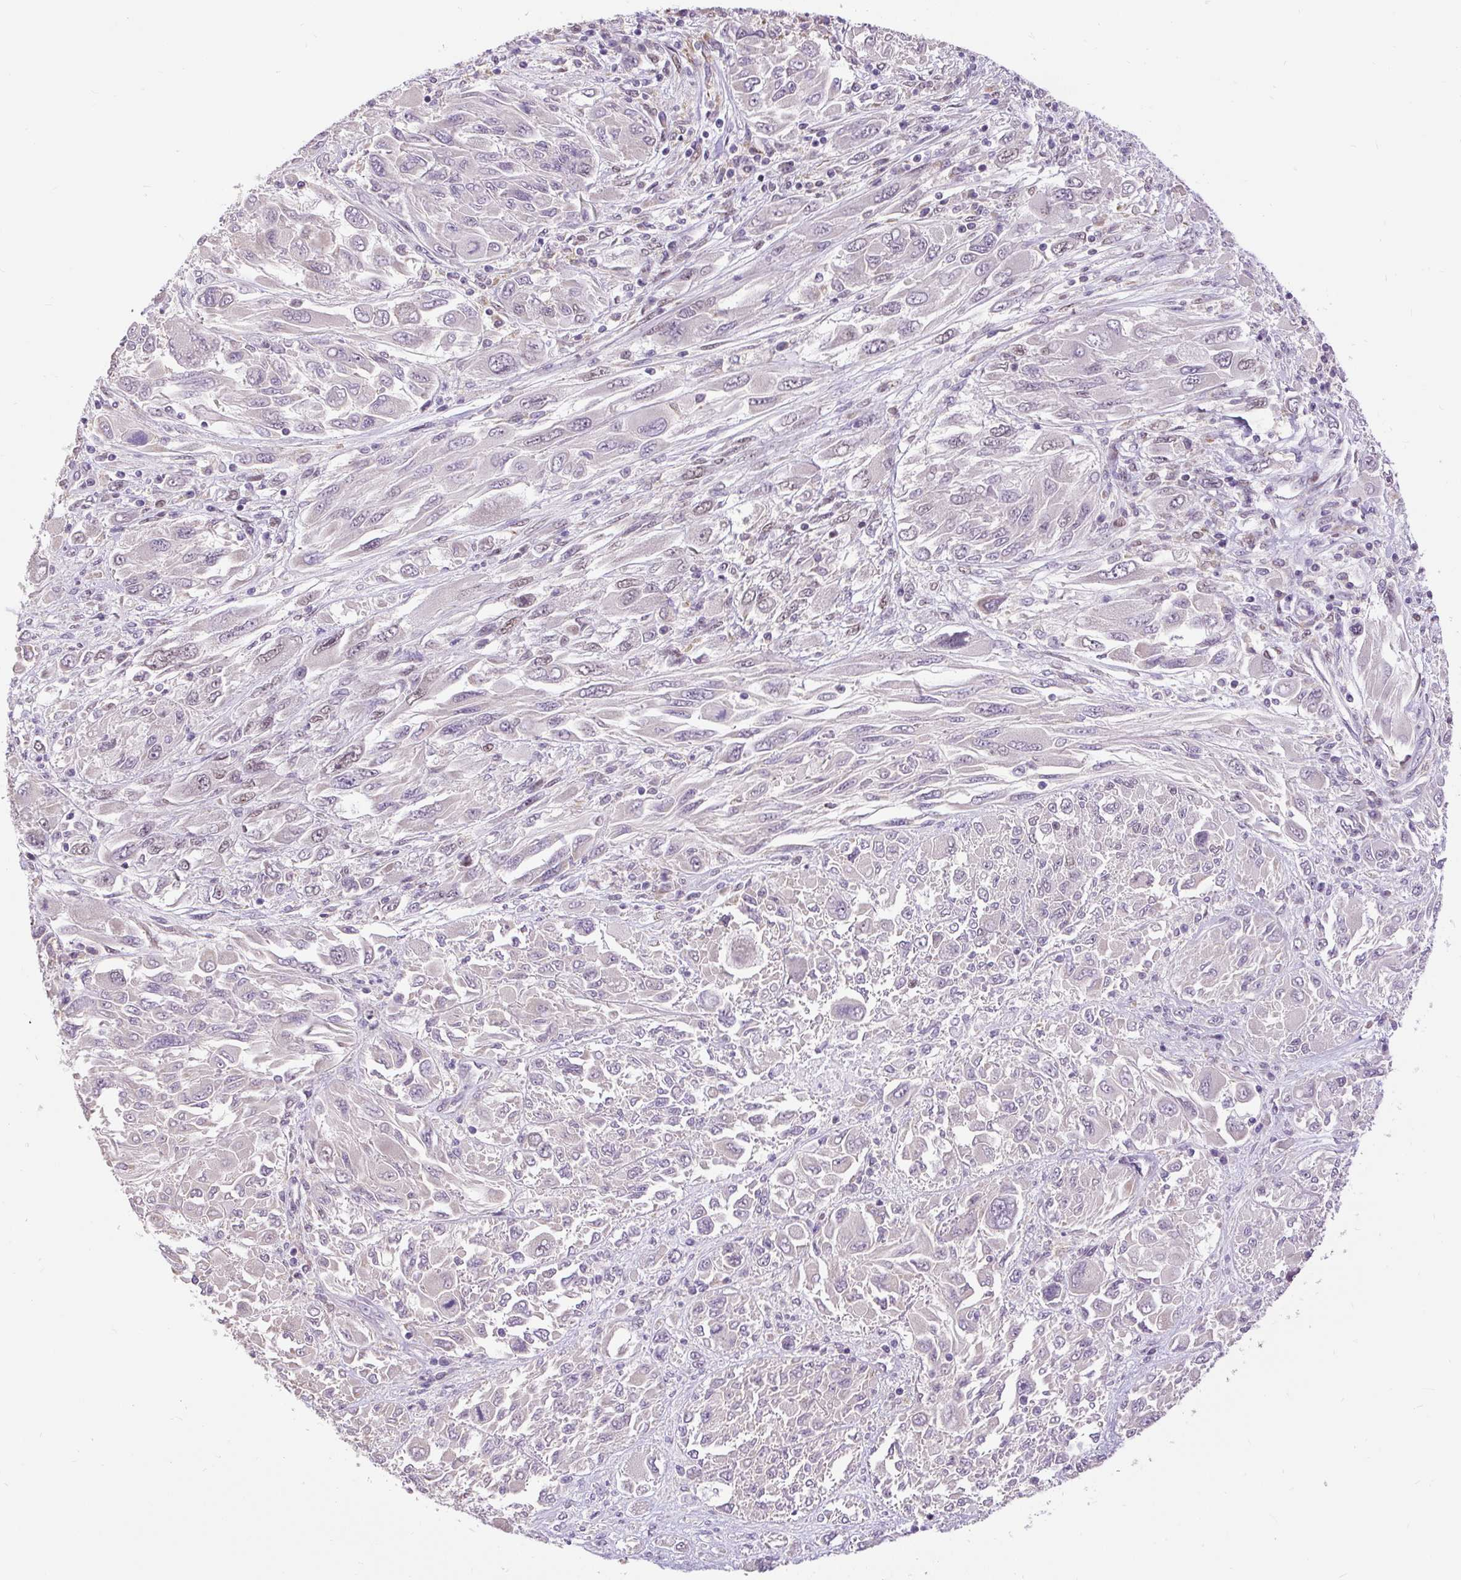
{"staining": {"intensity": "weak", "quantity": "<25%", "location": "nuclear"}, "tissue": "melanoma", "cell_type": "Tumor cells", "image_type": "cancer", "snomed": [{"axis": "morphology", "description": "Malignant melanoma, NOS"}, {"axis": "topography", "description": "Skin"}], "caption": "High magnification brightfield microscopy of melanoma stained with DAB (brown) and counterstained with hematoxylin (blue): tumor cells show no significant staining.", "gene": "ZNF672", "patient": {"sex": "female", "age": 91}}